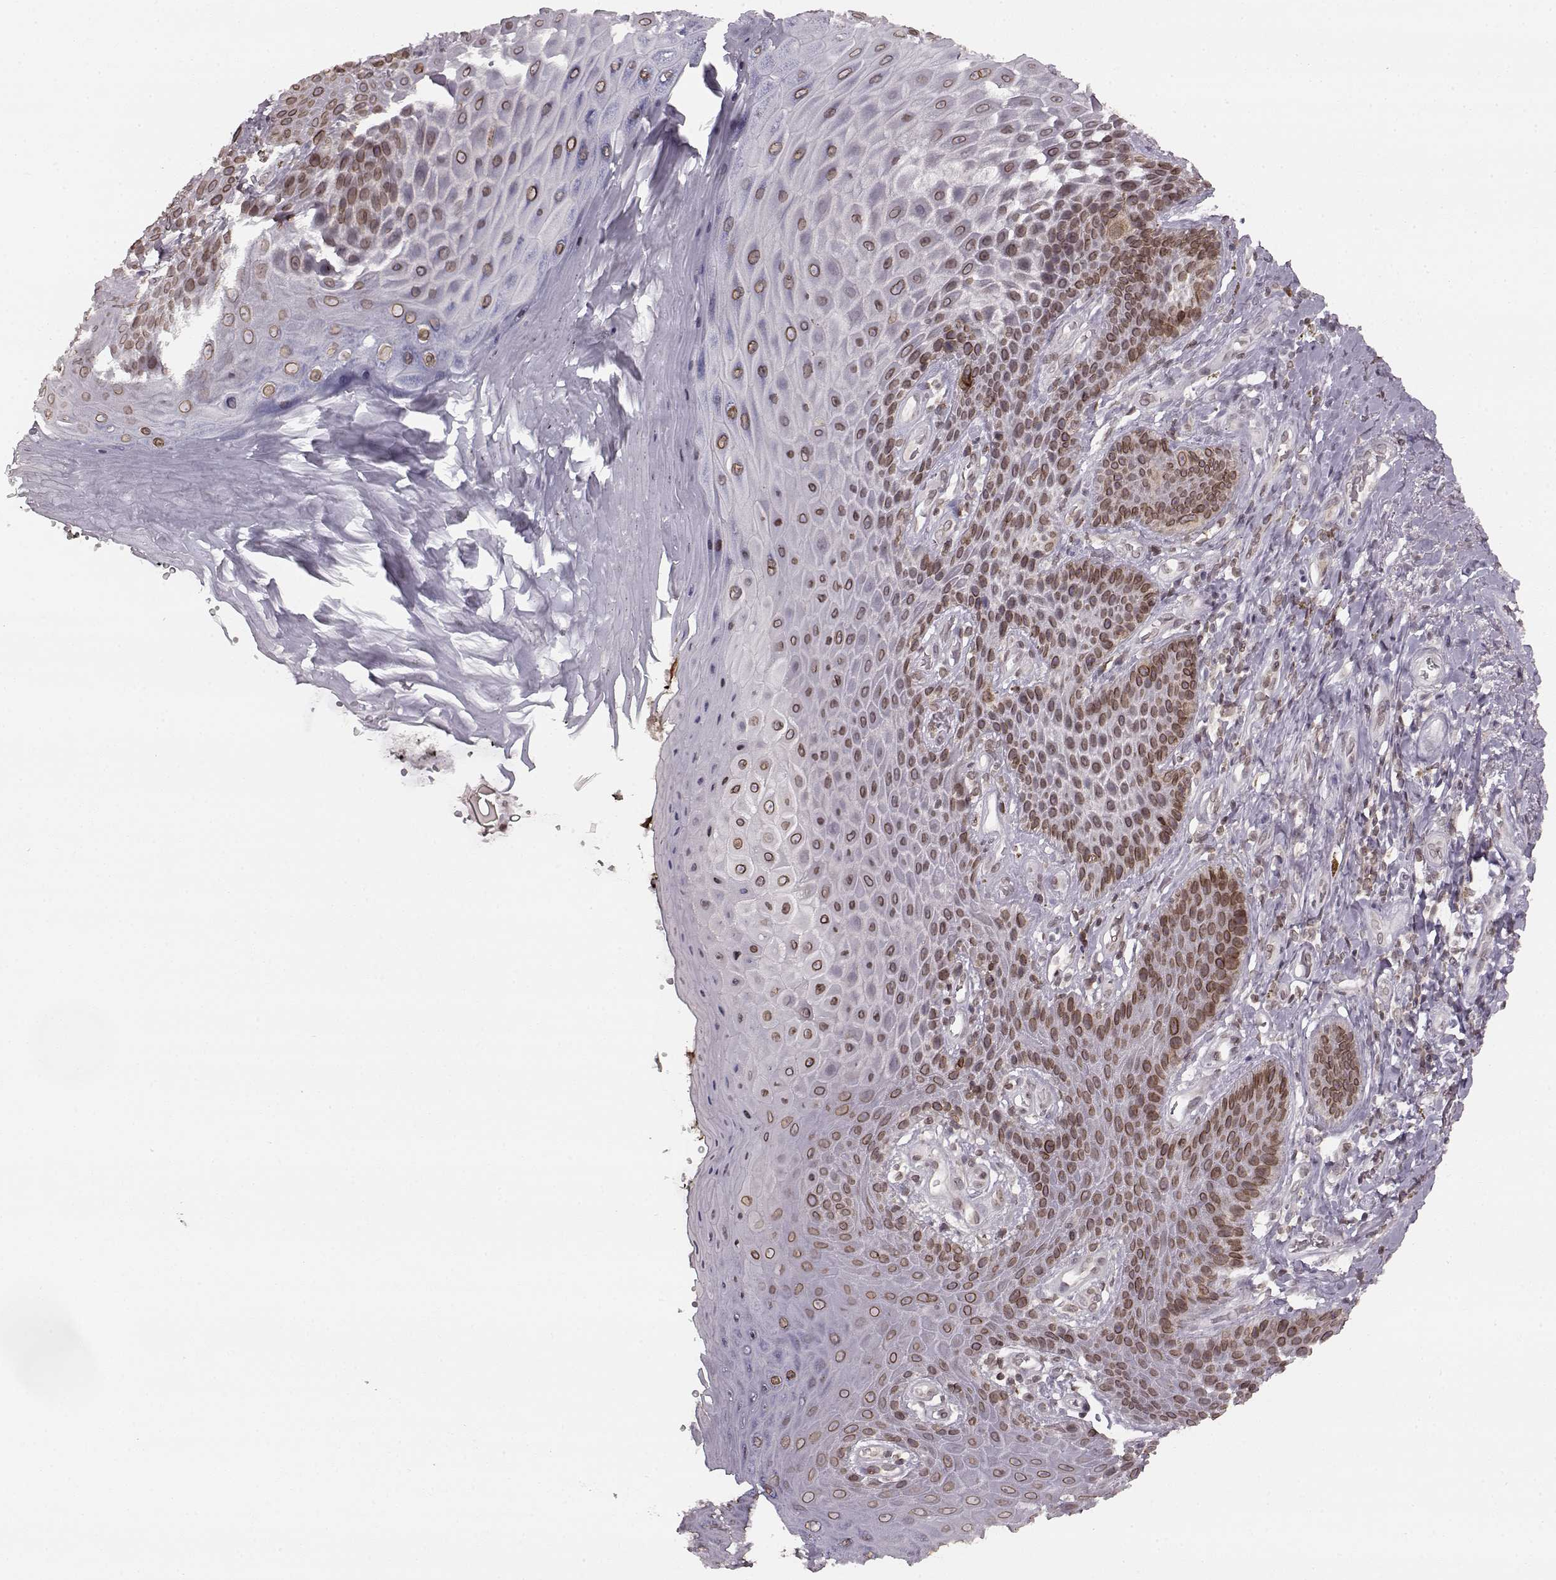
{"staining": {"intensity": "strong", "quantity": ">75%", "location": "cytoplasmic/membranous,nuclear"}, "tissue": "skin", "cell_type": "Epidermal cells", "image_type": "normal", "snomed": [{"axis": "morphology", "description": "Normal tissue, NOS"}, {"axis": "topography", "description": "Skeletal muscle"}, {"axis": "topography", "description": "Anal"}, {"axis": "topography", "description": "Peripheral nerve tissue"}], "caption": "Epidermal cells display high levels of strong cytoplasmic/membranous,nuclear staining in approximately >75% of cells in normal human skin.", "gene": "DCAF12", "patient": {"sex": "male", "age": 53}}